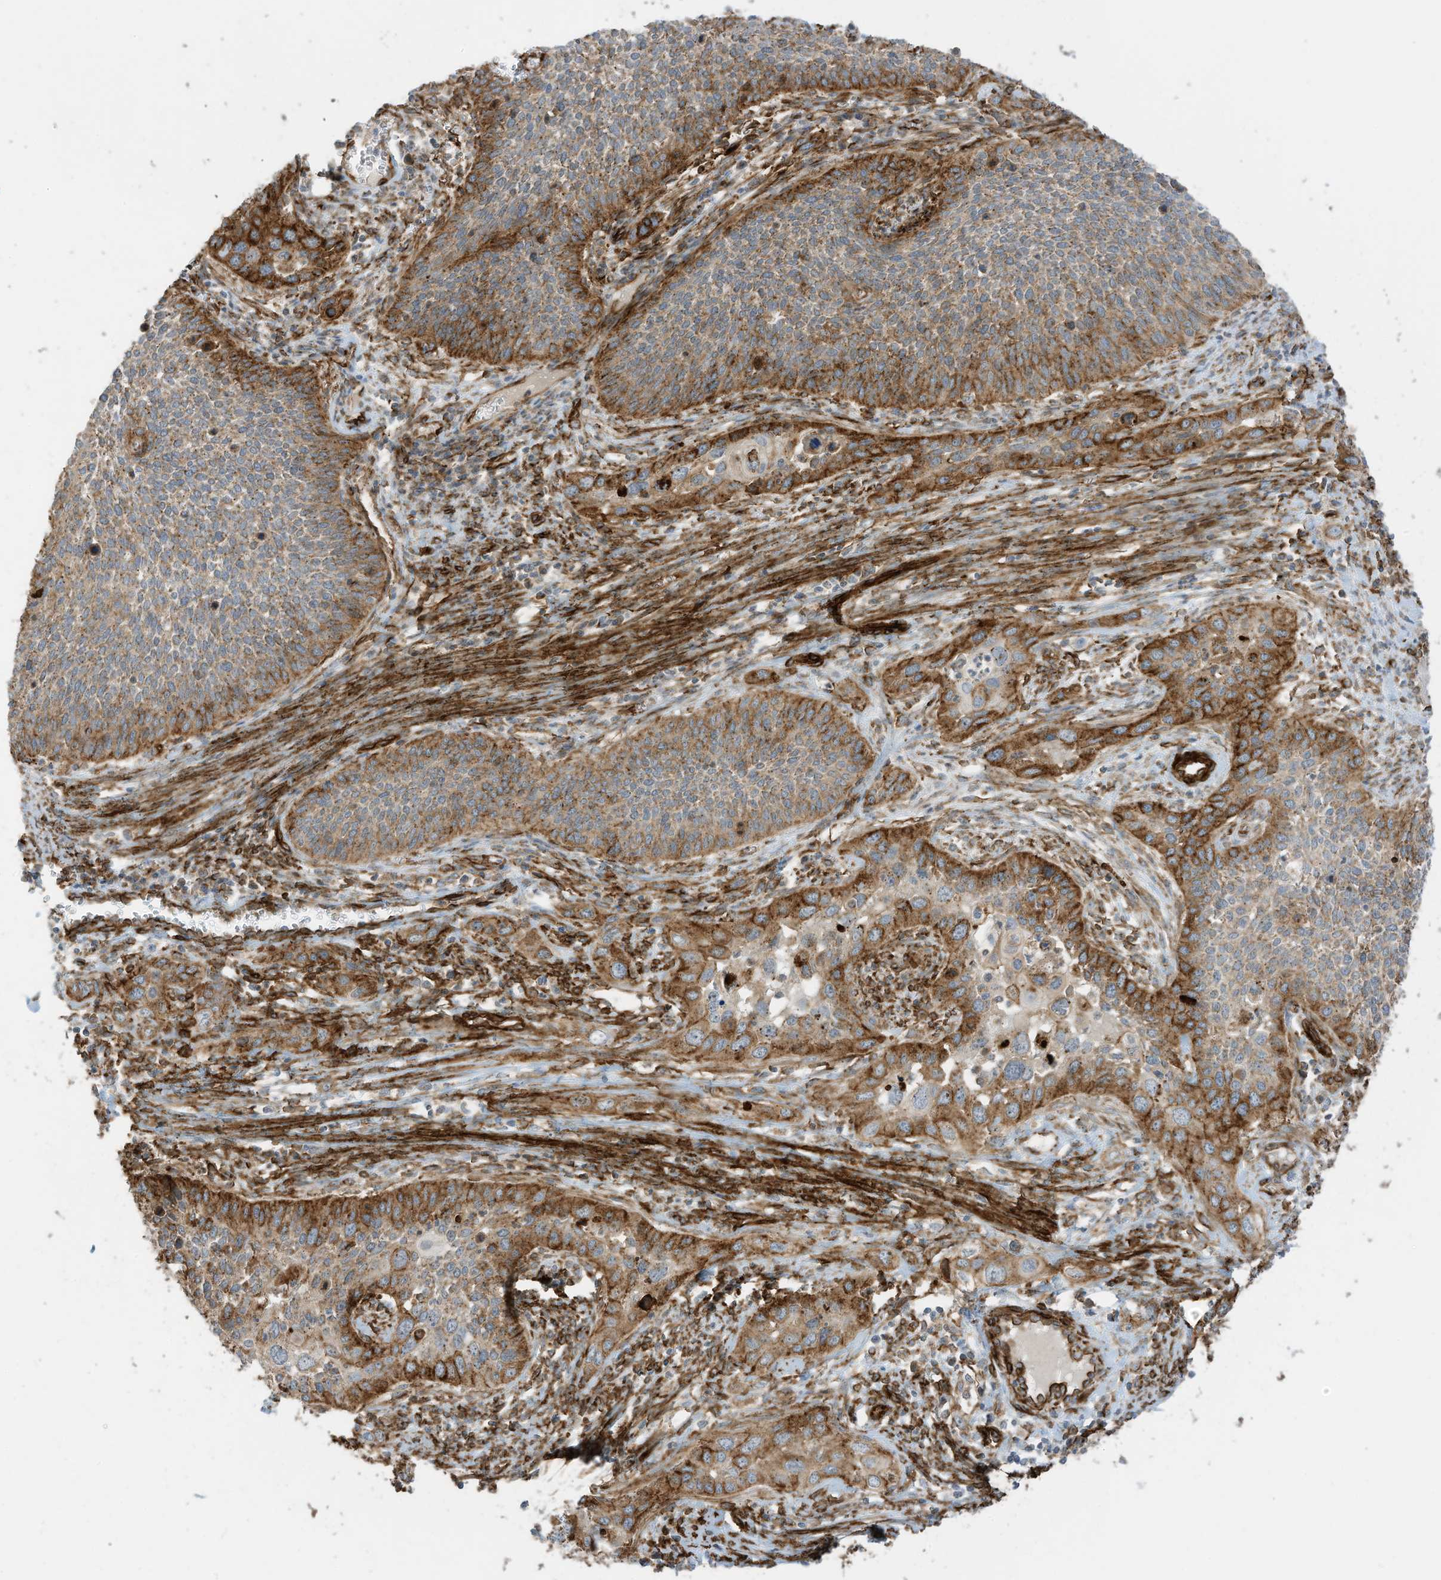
{"staining": {"intensity": "moderate", "quantity": ">75%", "location": "cytoplasmic/membranous"}, "tissue": "cervical cancer", "cell_type": "Tumor cells", "image_type": "cancer", "snomed": [{"axis": "morphology", "description": "Squamous cell carcinoma, NOS"}, {"axis": "topography", "description": "Cervix"}], "caption": "Cervical squamous cell carcinoma tissue displays moderate cytoplasmic/membranous expression in about >75% of tumor cells, visualized by immunohistochemistry.", "gene": "ABCB7", "patient": {"sex": "female", "age": 34}}